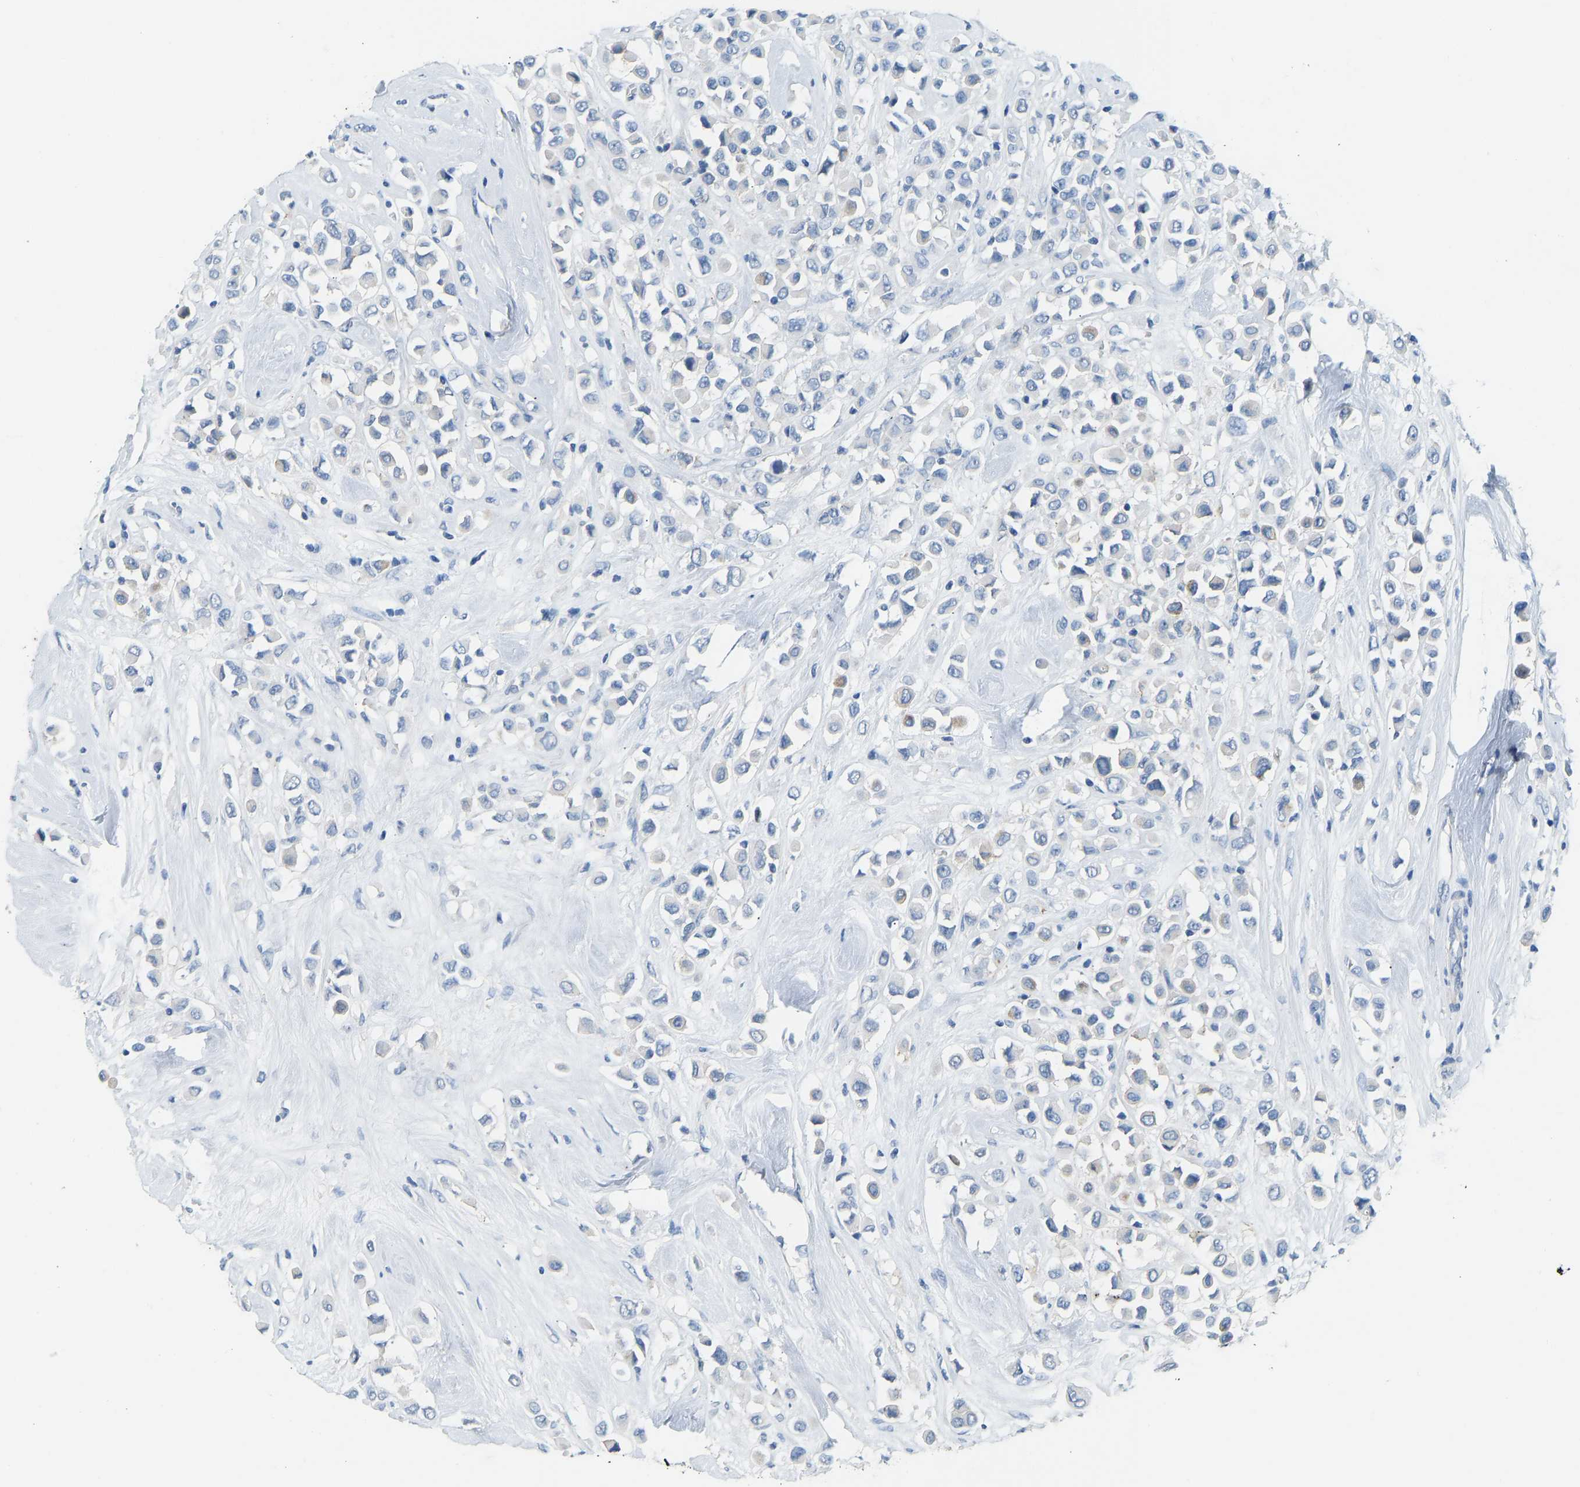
{"staining": {"intensity": "negative", "quantity": "none", "location": "none"}, "tissue": "breast cancer", "cell_type": "Tumor cells", "image_type": "cancer", "snomed": [{"axis": "morphology", "description": "Duct carcinoma"}, {"axis": "topography", "description": "Breast"}], "caption": "A high-resolution image shows IHC staining of intraductal carcinoma (breast), which displays no significant staining in tumor cells.", "gene": "ATP1A1", "patient": {"sex": "female", "age": 61}}